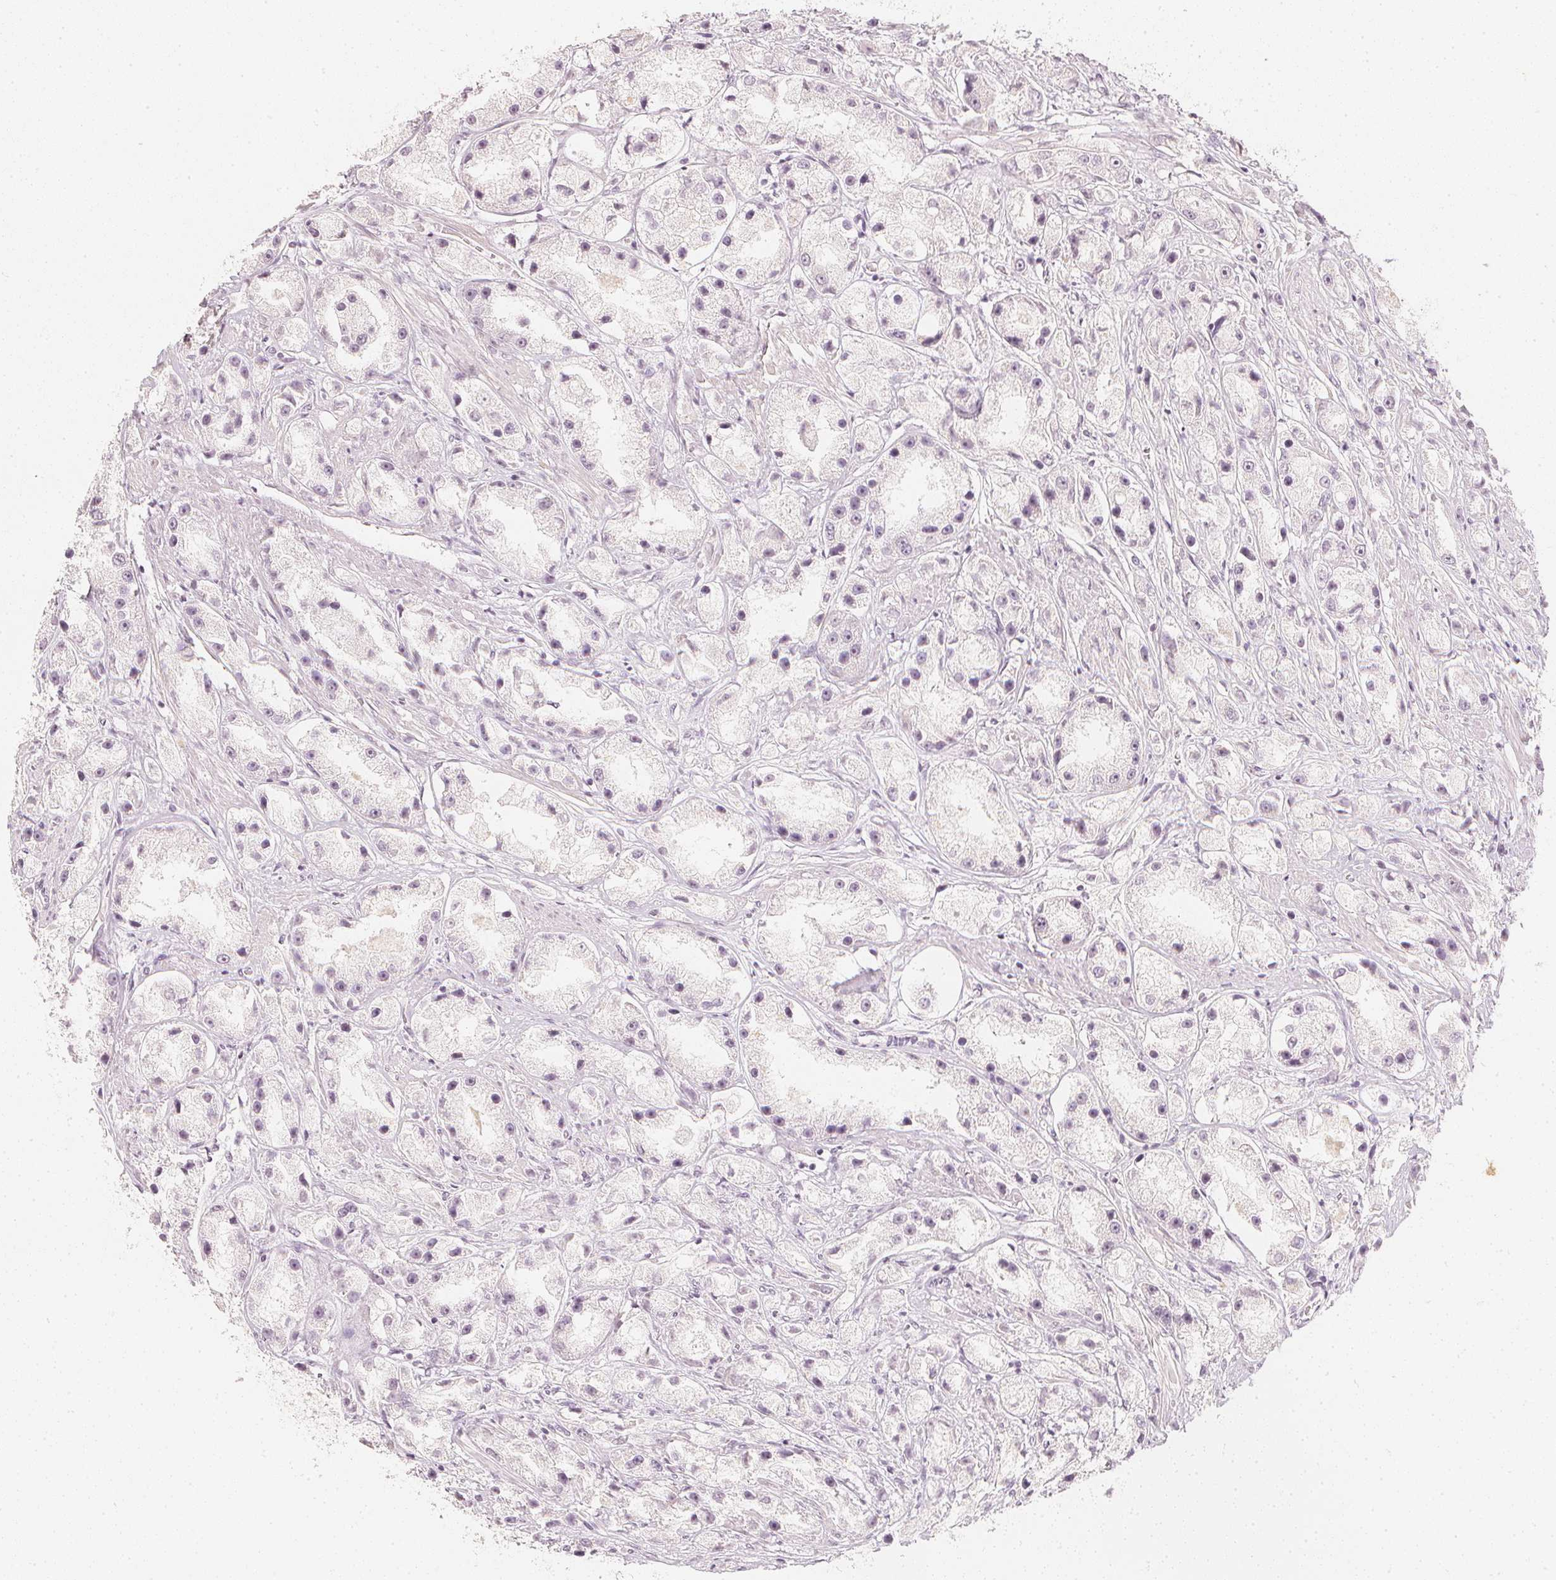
{"staining": {"intensity": "negative", "quantity": "none", "location": "none"}, "tissue": "prostate cancer", "cell_type": "Tumor cells", "image_type": "cancer", "snomed": [{"axis": "morphology", "description": "Adenocarcinoma, High grade"}, {"axis": "topography", "description": "Prostate"}], "caption": "Prostate high-grade adenocarcinoma was stained to show a protein in brown. There is no significant positivity in tumor cells. The staining is performed using DAB (3,3'-diaminobenzidine) brown chromogen with nuclei counter-stained in using hematoxylin.", "gene": "CALB1", "patient": {"sex": "male", "age": 67}}